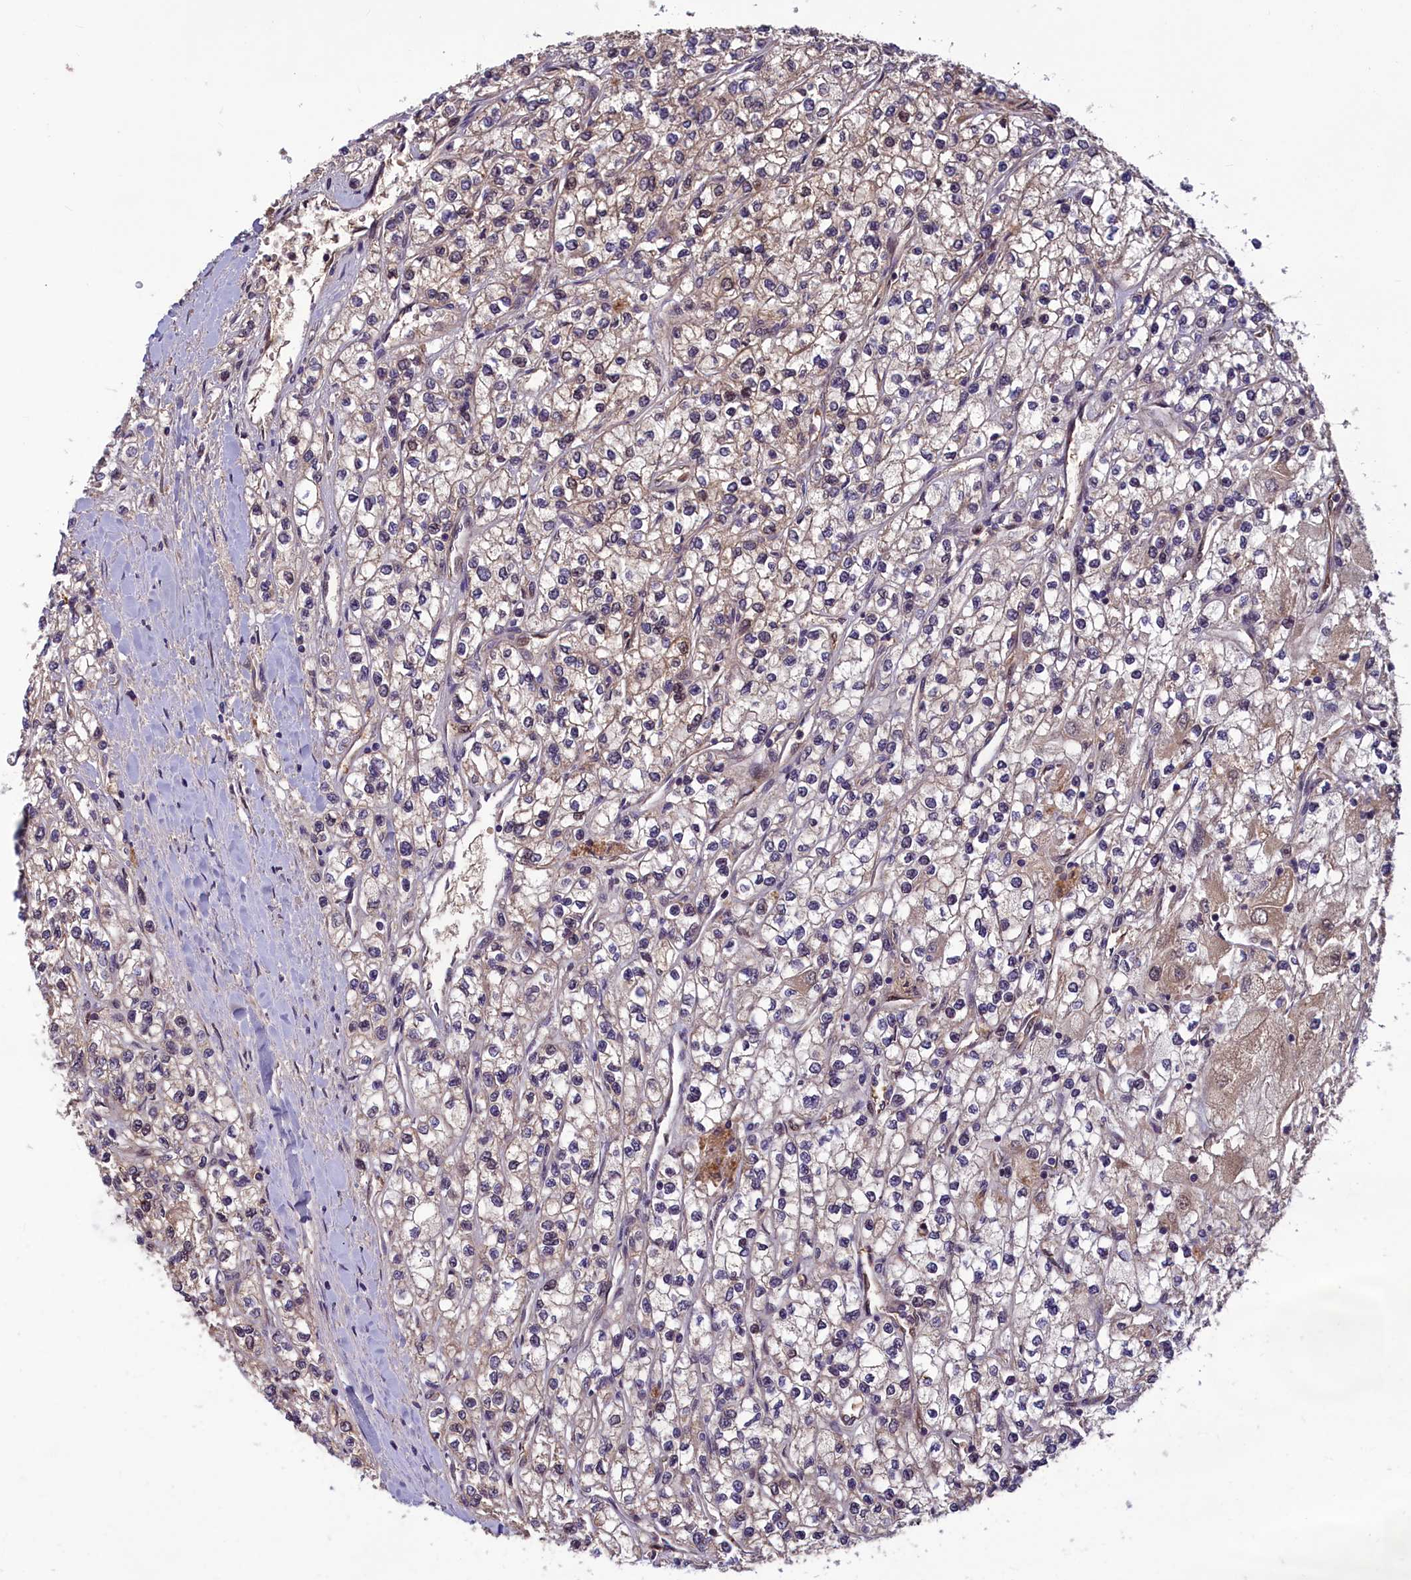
{"staining": {"intensity": "weak", "quantity": "<25%", "location": "cytoplasmic/membranous"}, "tissue": "renal cancer", "cell_type": "Tumor cells", "image_type": "cancer", "snomed": [{"axis": "morphology", "description": "Adenocarcinoma, NOS"}, {"axis": "topography", "description": "Kidney"}], "caption": "Immunohistochemistry (IHC) histopathology image of neoplastic tissue: renal cancer stained with DAB shows no significant protein staining in tumor cells.", "gene": "CCDC15", "patient": {"sex": "male", "age": 80}}